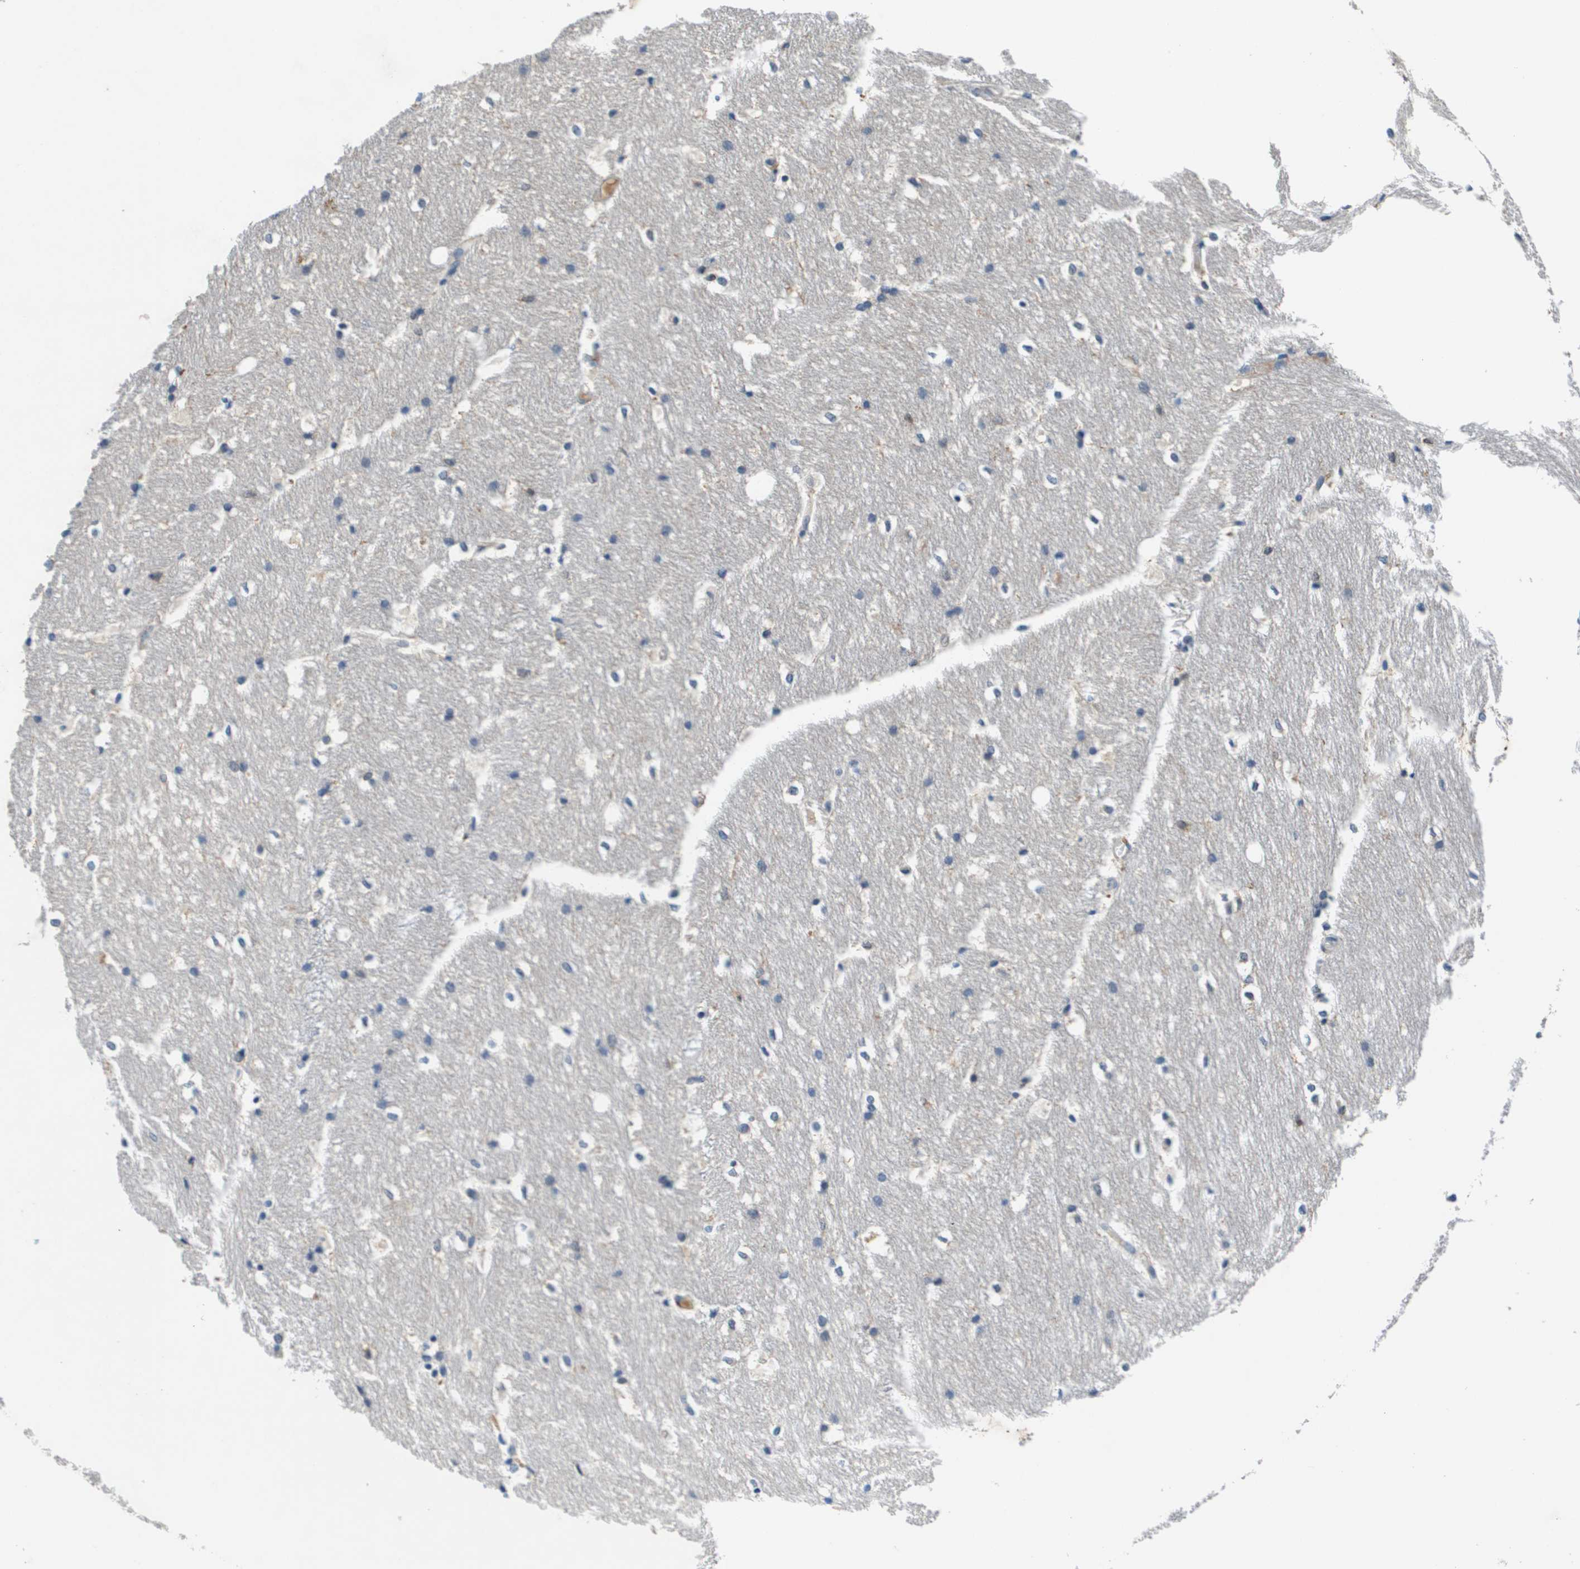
{"staining": {"intensity": "negative", "quantity": "none", "location": "none"}, "tissue": "hippocampus", "cell_type": "Glial cells", "image_type": "normal", "snomed": [{"axis": "morphology", "description": "Normal tissue, NOS"}, {"axis": "topography", "description": "Hippocampus"}], "caption": "There is no significant expression in glial cells of hippocampus. (IHC, brightfield microscopy, high magnification).", "gene": "KCNQ5", "patient": {"sex": "female", "age": 19}}